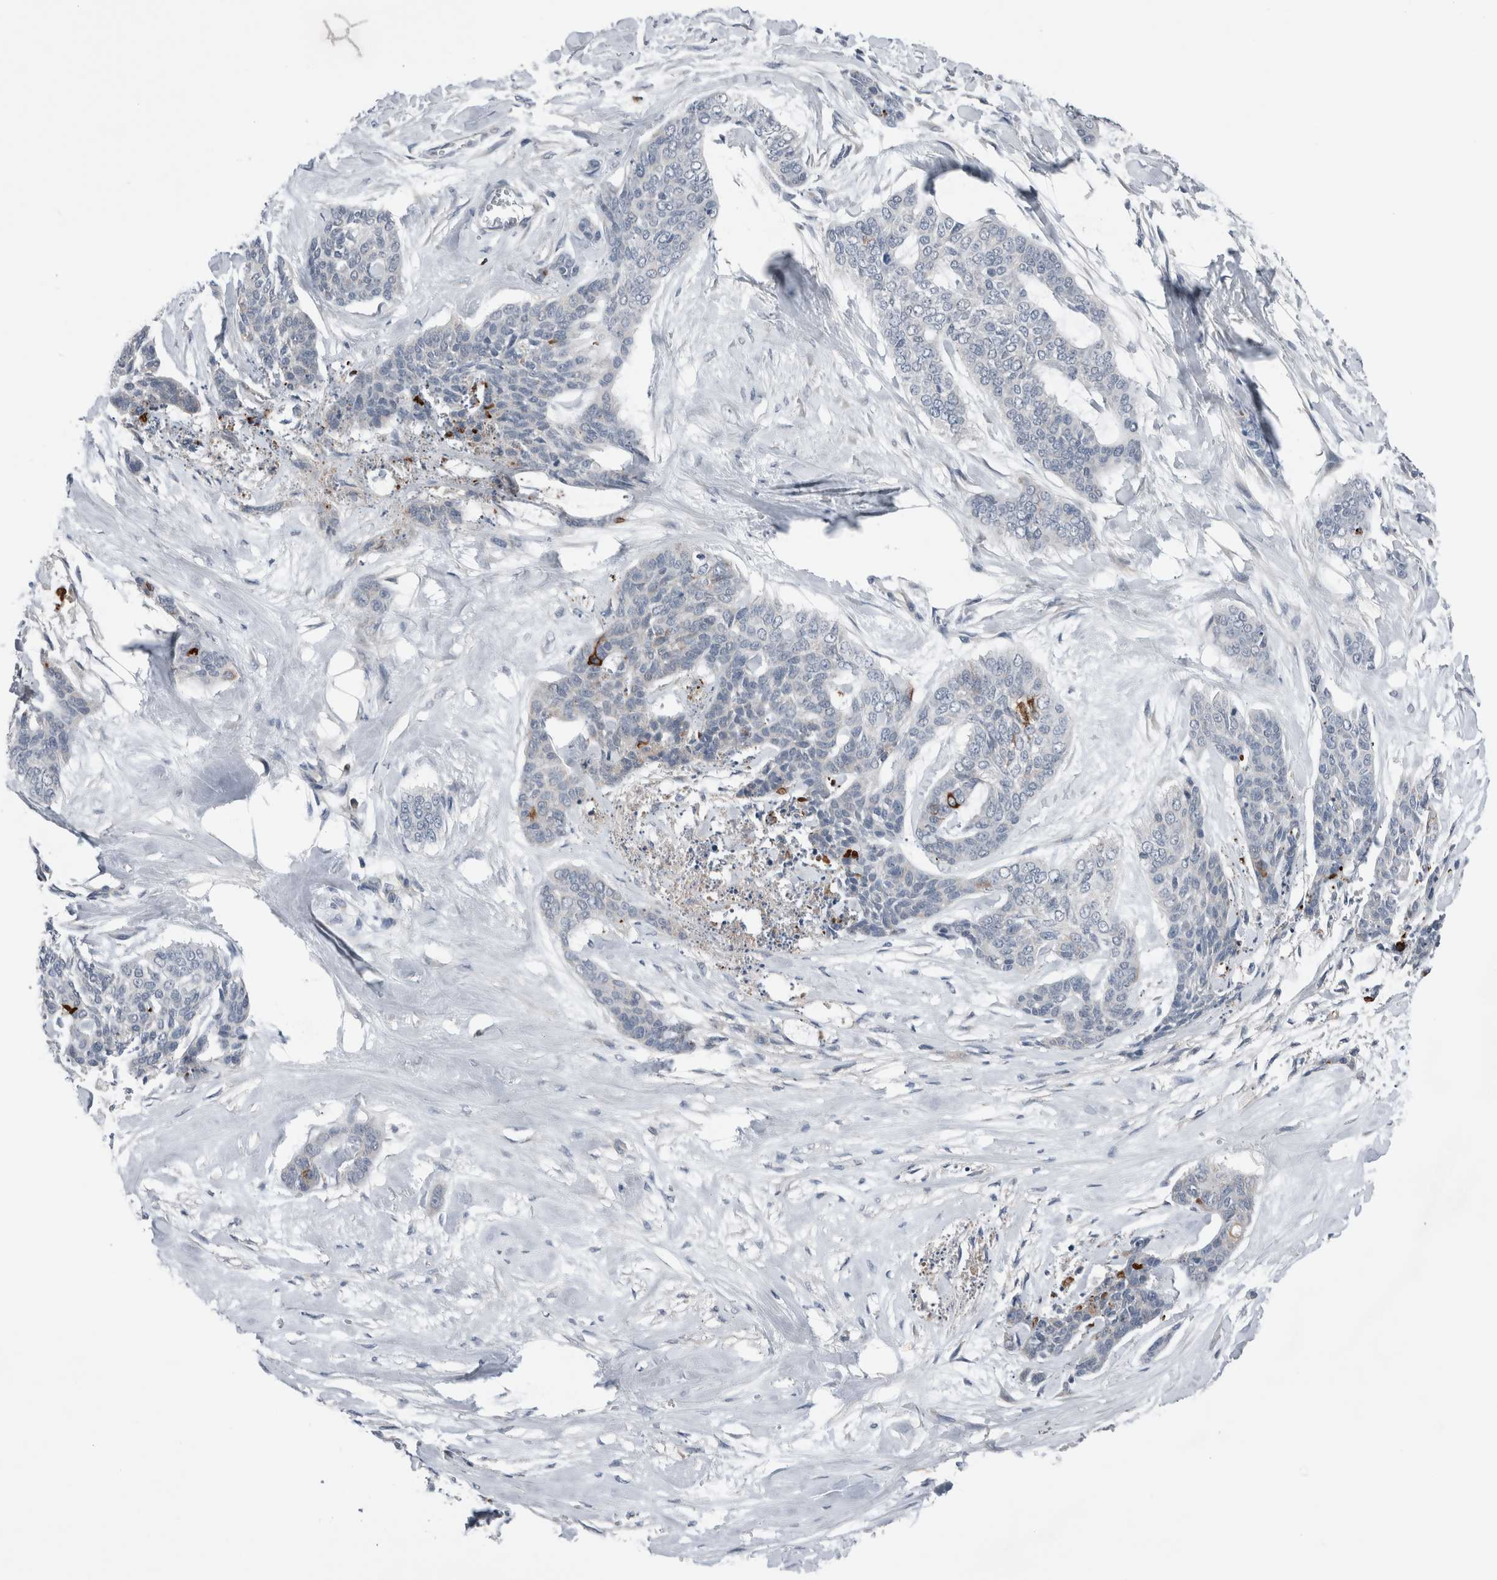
{"staining": {"intensity": "negative", "quantity": "none", "location": "none"}, "tissue": "skin cancer", "cell_type": "Tumor cells", "image_type": "cancer", "snomed": [{"axis": "morphology", "description": "Basal cell carcinoma"}, {"axis": "topography", "description": "Skin"}], "caption": "IHC image of human basal cell carcinoma (skin) stained for a protein (brown), which shows no staining in tumor cells. Nuclei are stained in blue.", "gene": "CRNN", "patient": {"sex": "female", "age": 64}}